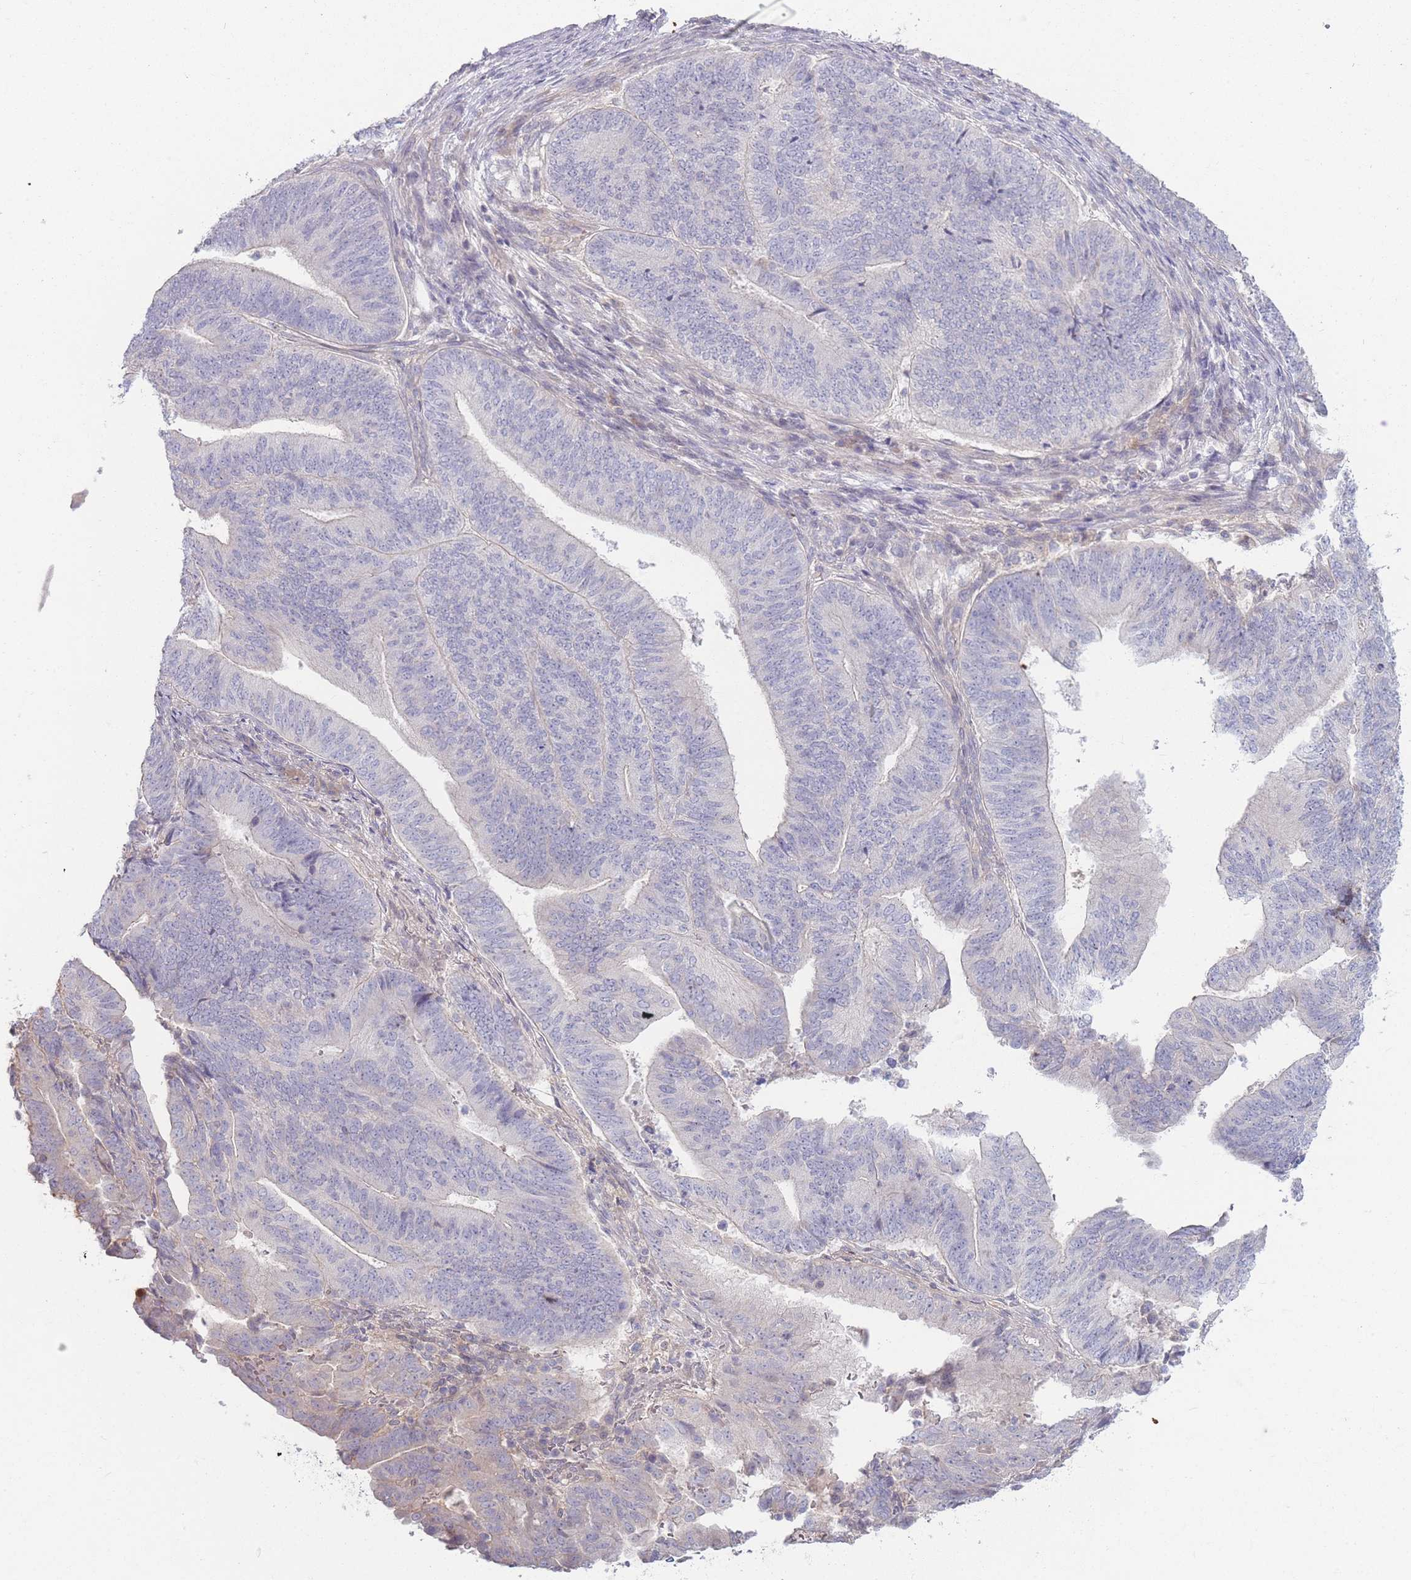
{"staining": {"intensity": "negative", "quantity": "none", "location": "none"}, "tissue": "endometrial cancer", "cell_type": "Tumor cells", "image_type": "cancer", "snomed": [{"axis": "morphology", "description": "Adenocarcinoma, NOS"}, {"axis": "topography", "description": "Endometrium"}], "caption": "There is no significant expression in tumor cells of adenocarcinoma (endometrial).", "gene": "SPHKAP", "patient": {"sex": "female", "age": 70}}